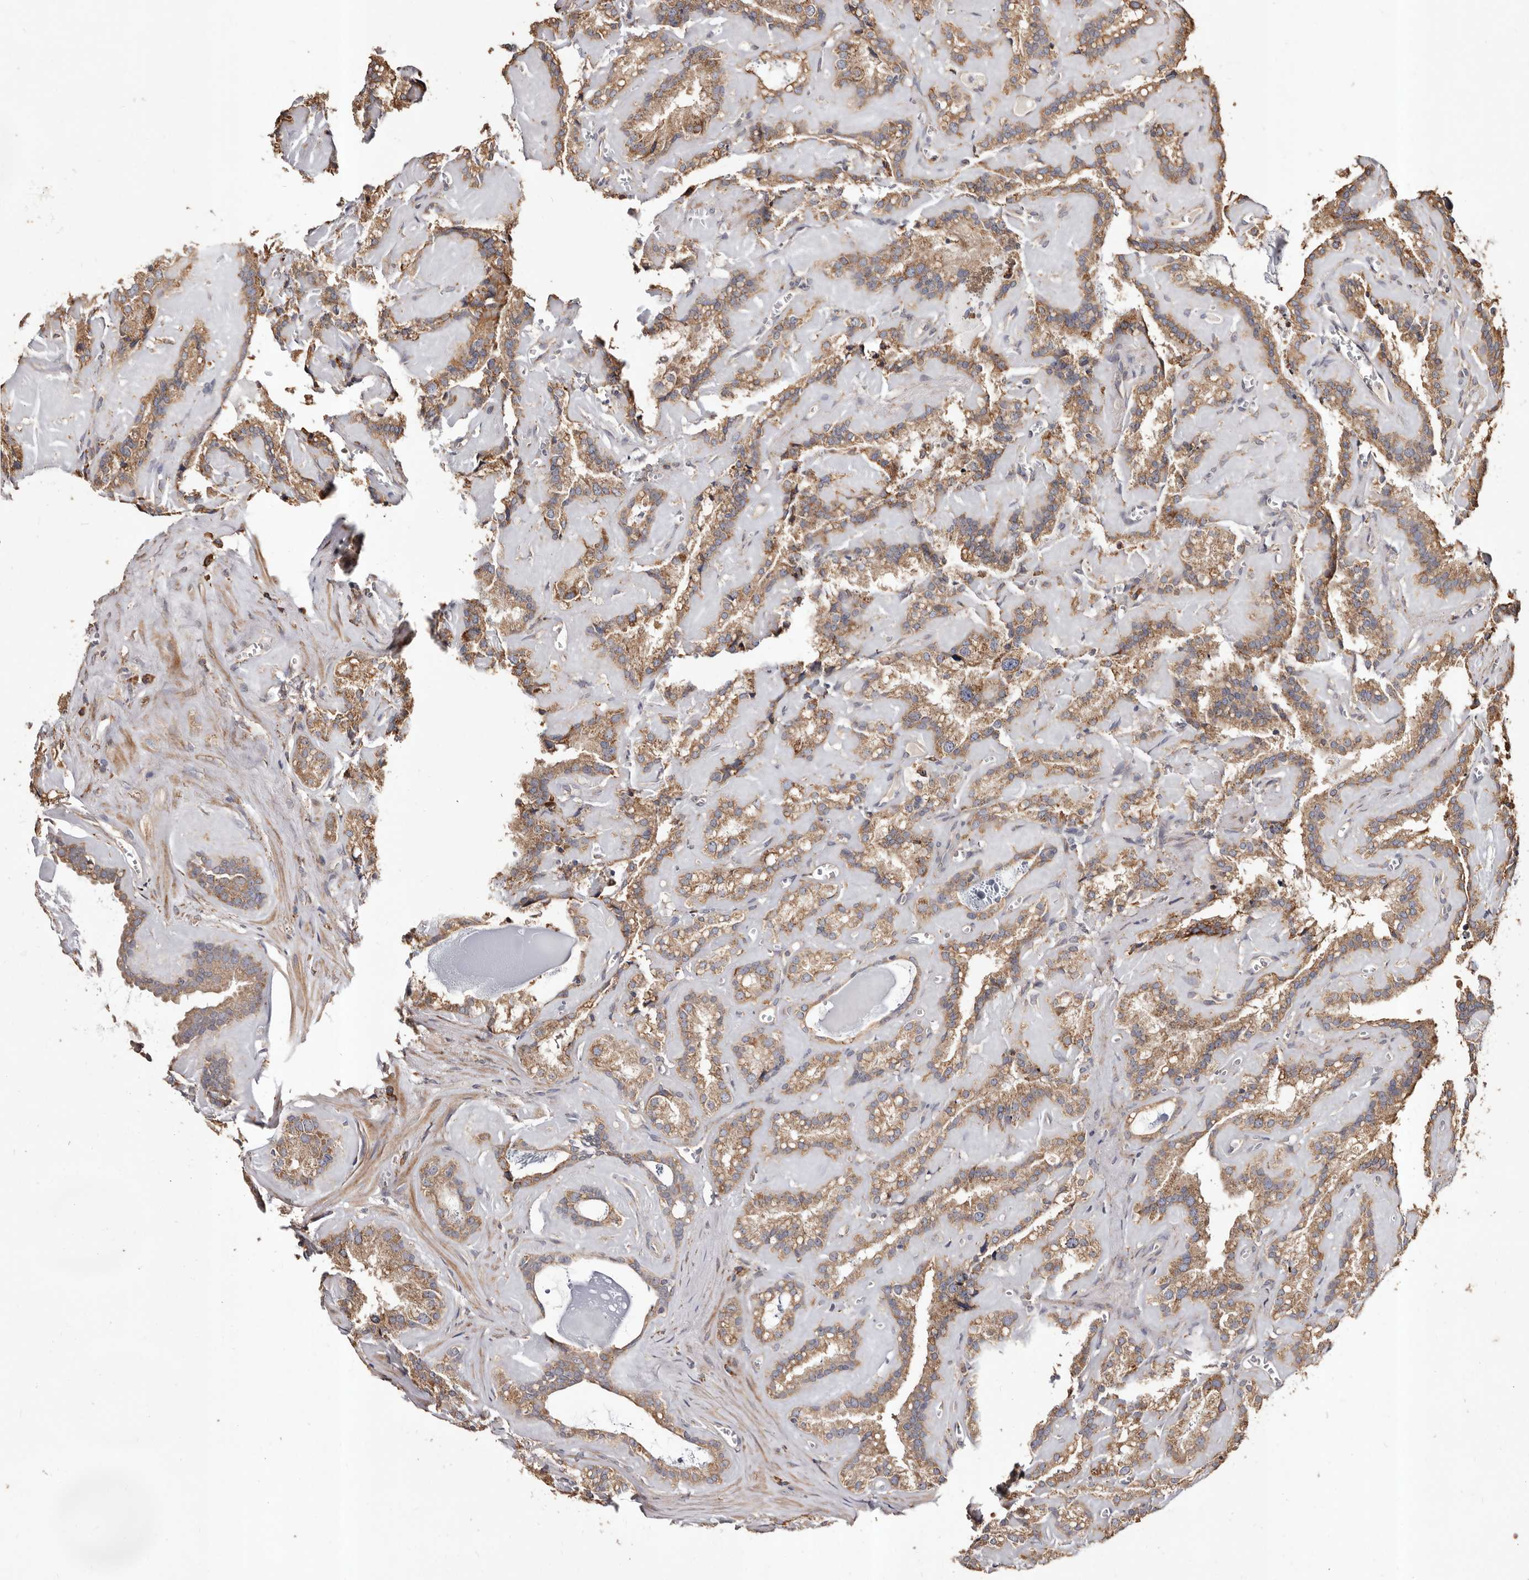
{"staining": {"intensity": "moderate", "quantity": ">75%", "location": "cytoplasmic/membranous"}, "tissue": "seminal vesicle", "cell_type": "Glandular cells", "image_type": "normal", "snomed": [{"axis": "morphology", "description": "Normal tissue, NOS"}, {"axis": "topography", "description": "Prostate"}, {"axis": "topography", "description": "Seminal veicle"}], "caption": "Immunohistochemical staining of unremarkable seminal vesicle demonstrates >75% levels of moderate cytoplasmic/membranous protein staining in about >75% of glandular cells. The staining was performed using DAB (3,3'-diaminobenzidine) to visualize the protein expression in brown, while the nuclei were stained in blue with hematoxylin (Magnification: 20x).", "gene": "STEAP2", "patient": {"sex": "male", "age": 59}}